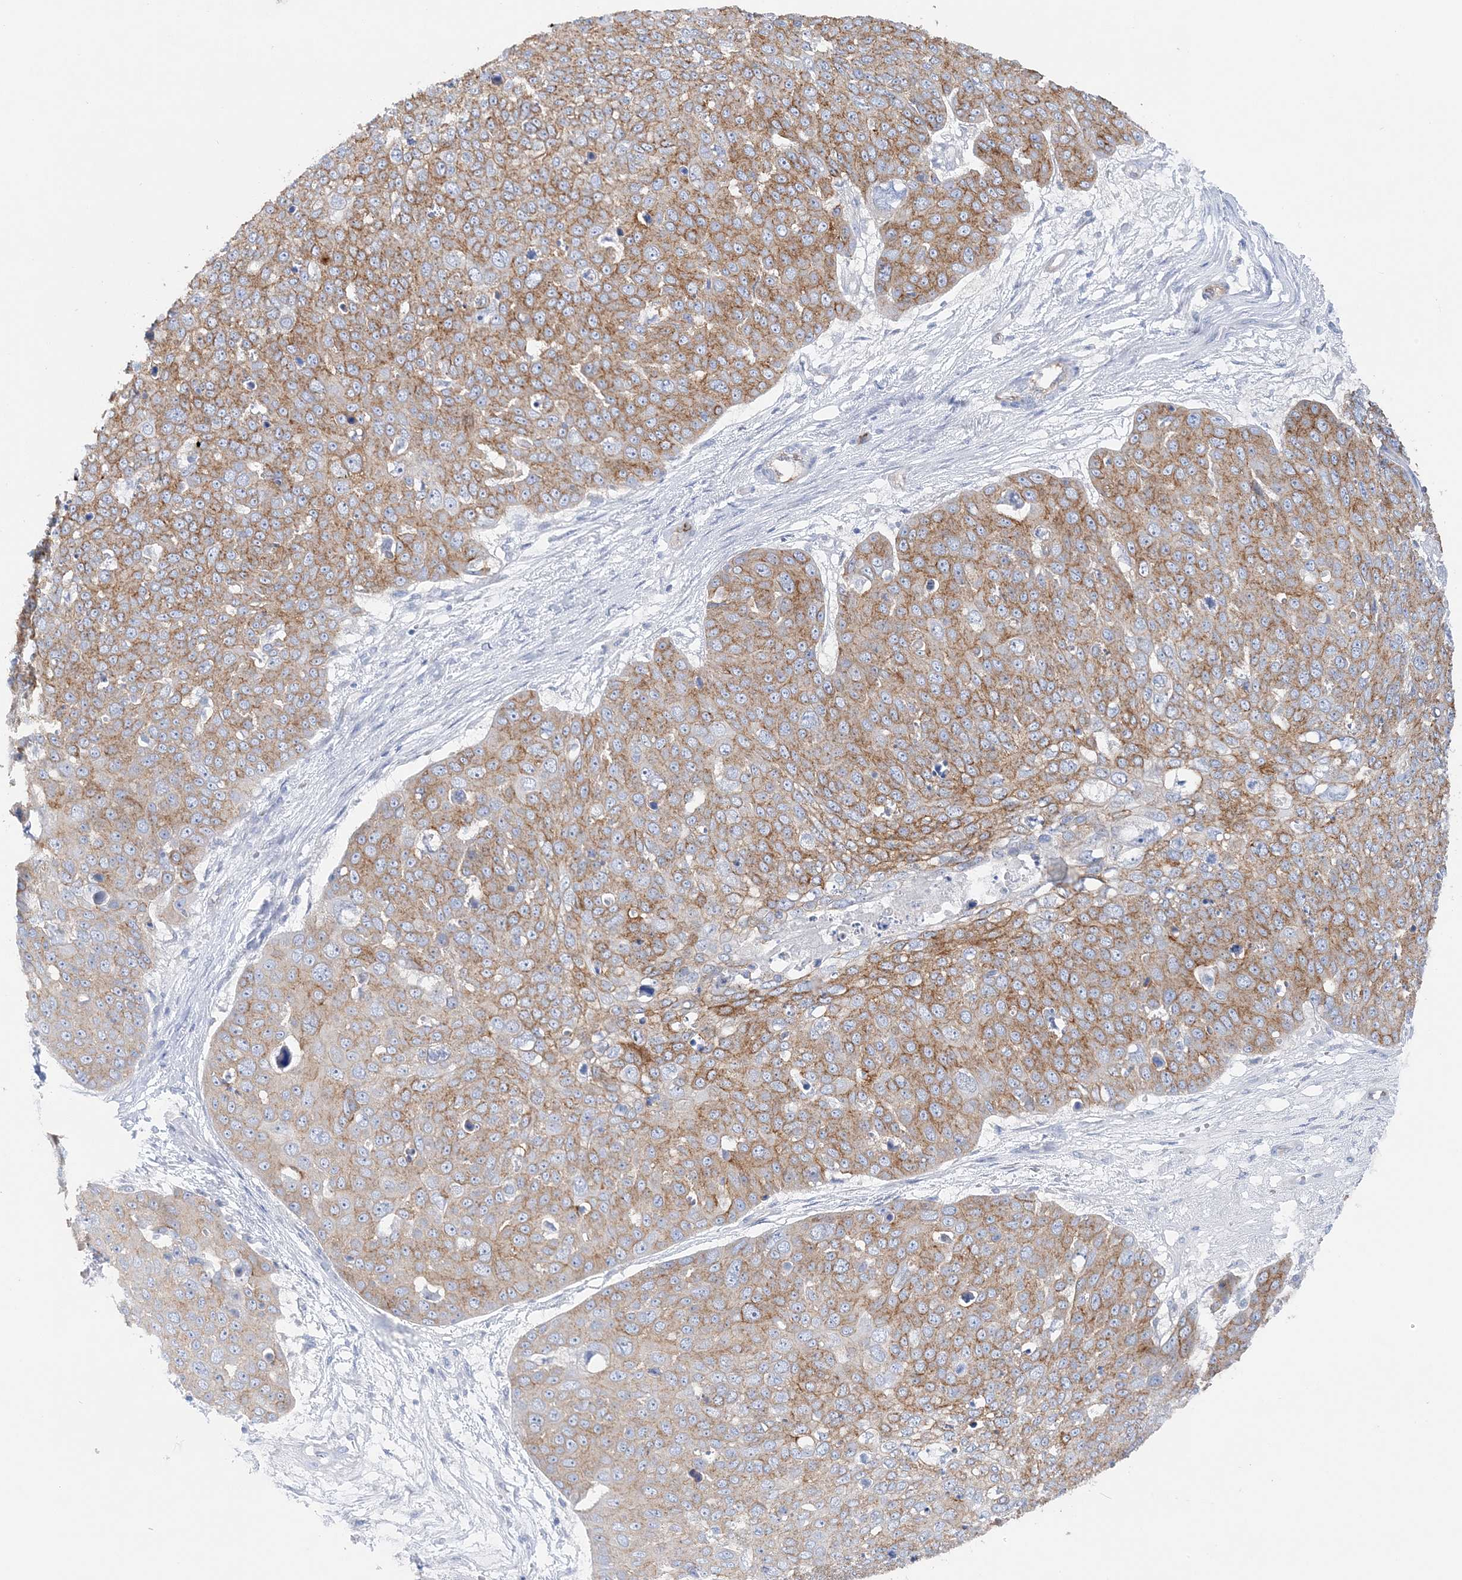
{"staining": {"intensity": "moderate", "quantity": ">75%", "location": "cytoplasmic/membranous"}, "tissue": "skin cancer", "cell_type": "Tumor cells", "image_type": "cancer", "snomed": [{"axis": "morphology", "description": "Squamous cell carcinoma, NOS"}, {"axis": "topography", "description": "Skin"}], "caption": "Tumor cells demonstrate medium levels of moderate cytoplasmic/membranous positivity in about >75% of cells in skin cancer. (Stains: DAB (3,3'-diaminobenzidine) in brown, nuclei in blue, Microscopy: brightfield microscopy at high magnification).", "gene": "SLC5A6", "patient": {"sex": "male", "age": 71}}